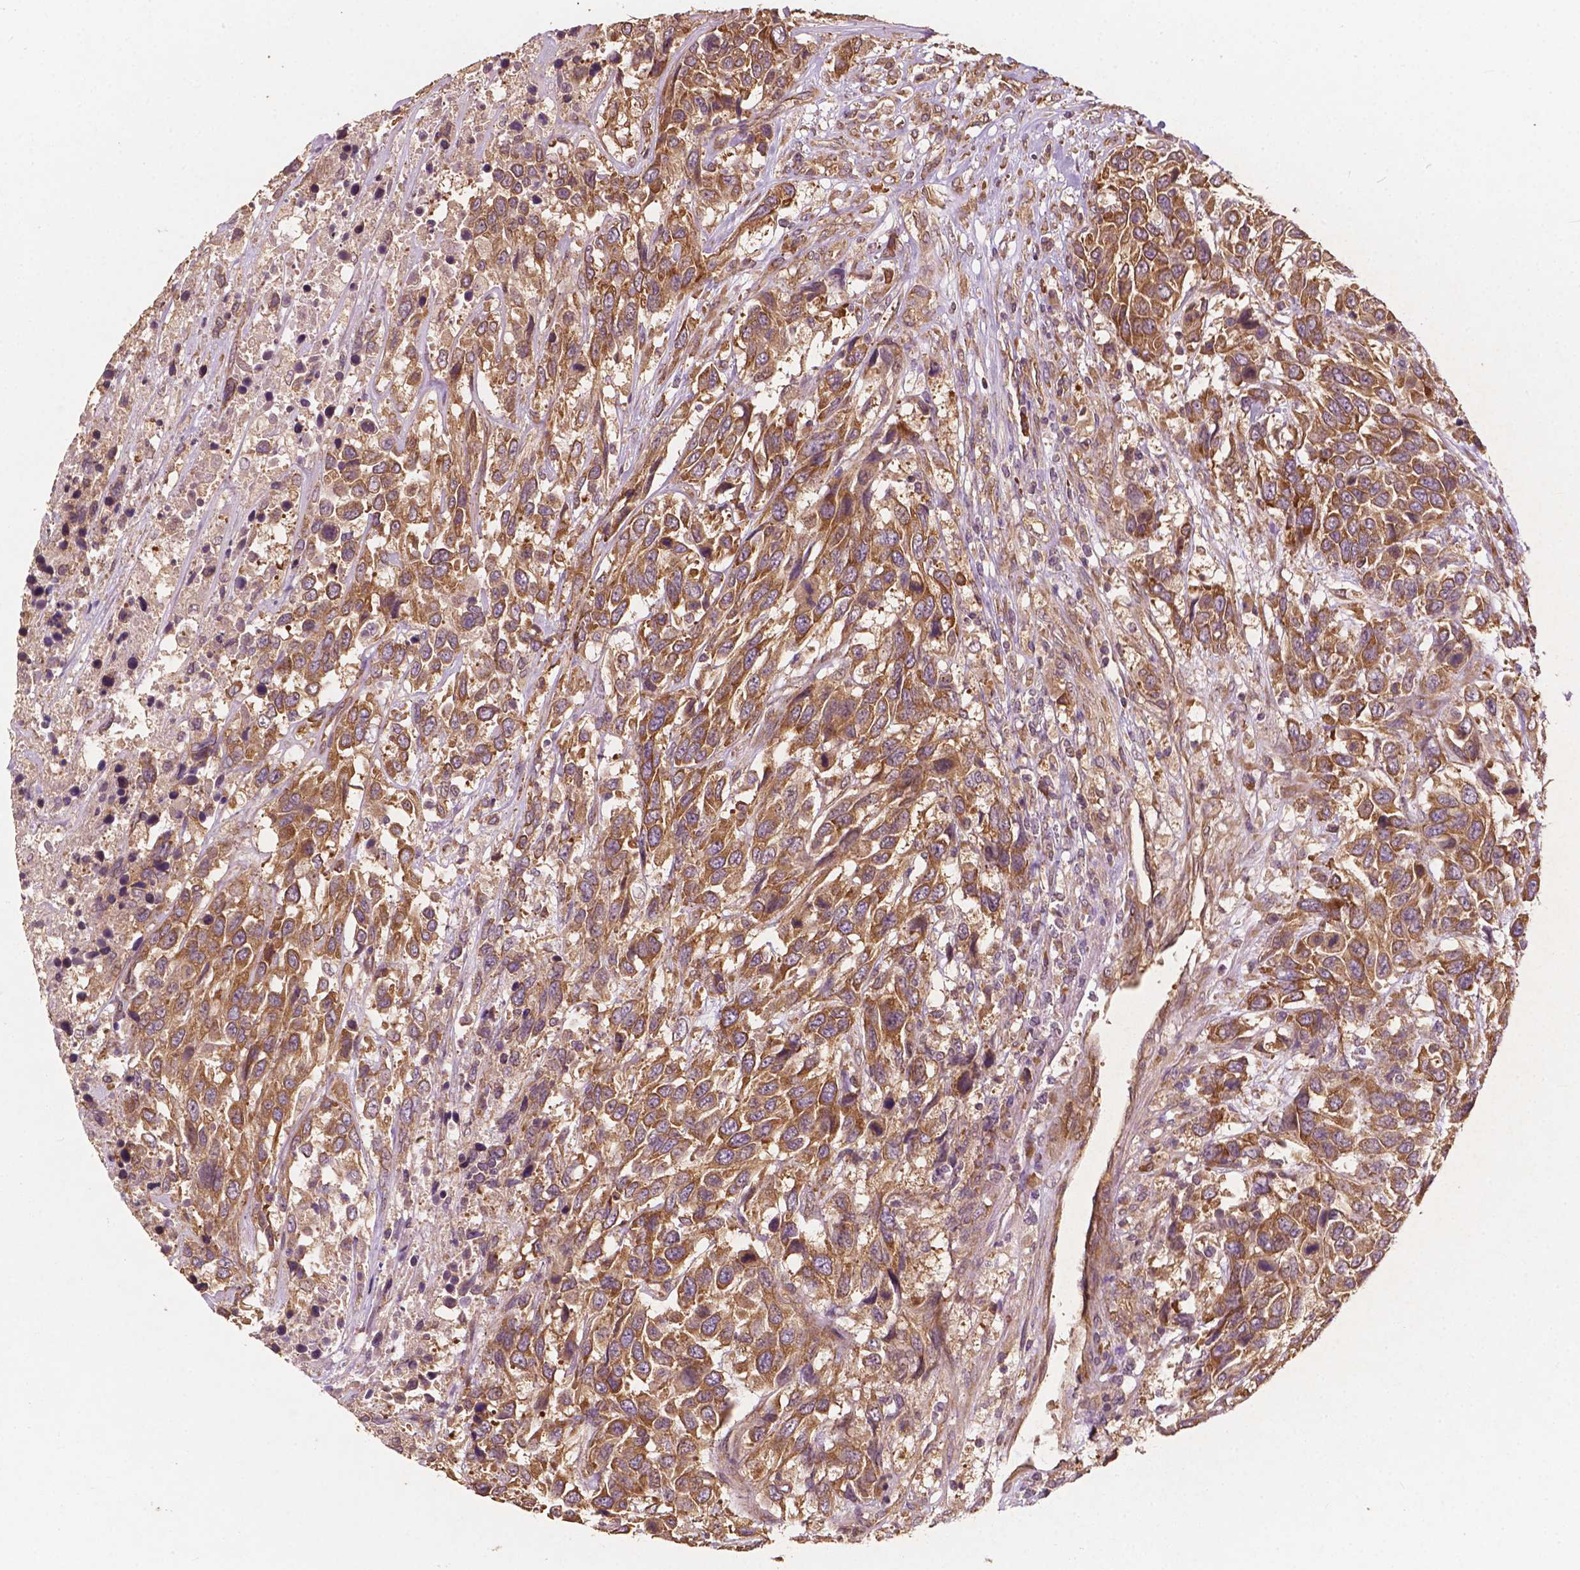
{"staining": {"intensity": "moderate", "quantity": ">75%", "location": "cytoplasmic/membranous"}, "tissue": "urothelial cancer", "cell_type": "Tumor cells", "image_type": "cancer", "snomed": [{"axis": "morphology", "description": "Urothelial carcinoma, High grade"}, {"axis": "topography", "description": "Urinary bladder"}], "caption": "Urothelial cancer stained with DAB (3,3'-diaminobenzidine) immunohistochemistry shows medium levels of moderate cytoplasmic/membranous positivity in about >75% of tumor cells.", "gene": "G3BP1", "patient": {"sex": "female", "age": 70}}